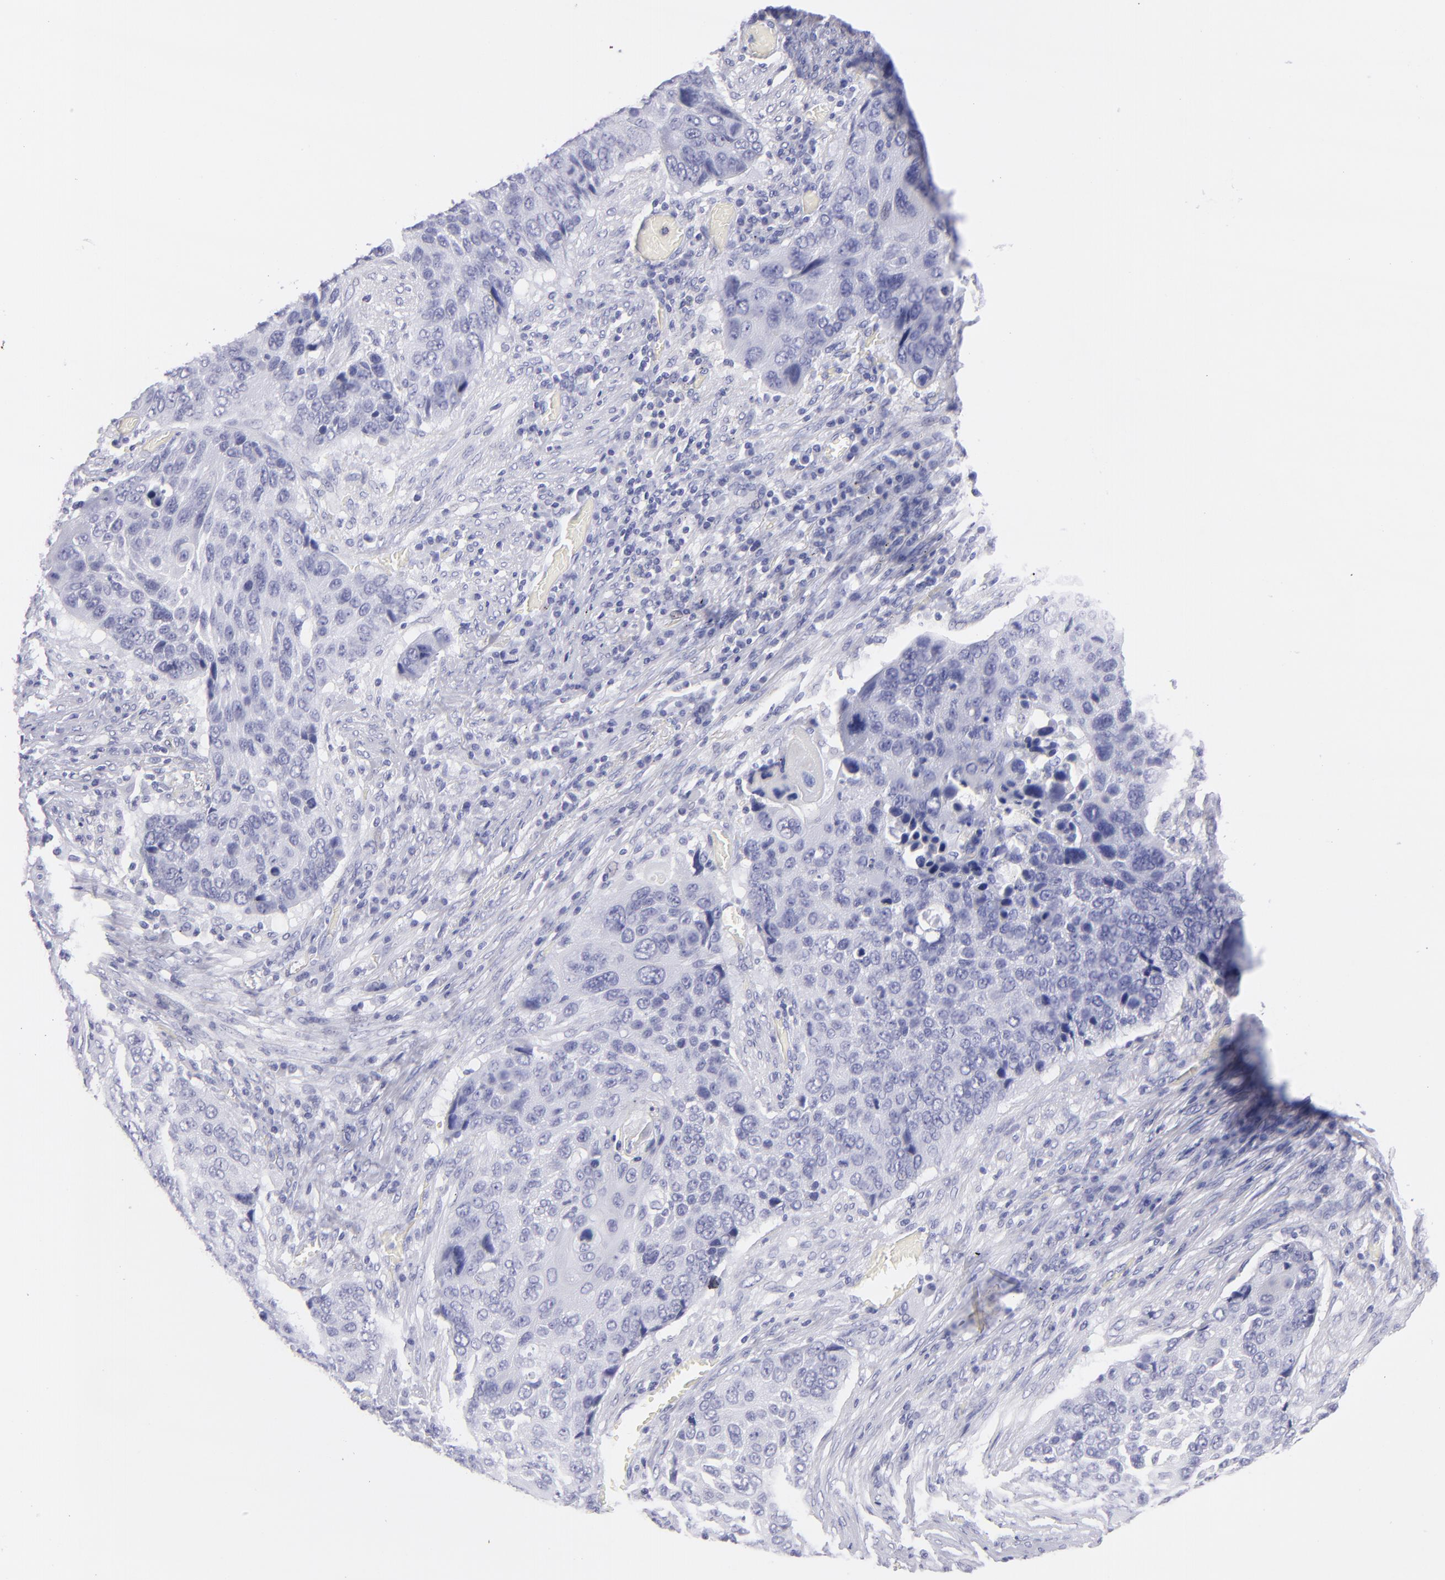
{"staining": {"intensity": "negative", "quantity": "none", "location": "none"}, "tissue": "lung cancer", "cell_type": "Tumor cells", "image_type": "cancer", "snomed": [{"axis": "morphology", "description": "Squamous cell carcinoma, NOS"}, {"axis": "topography", "description": "Lung"}], "caption": "A micrograph of lung squamous cell carcinoma stained for a protein displays no brown staining in tumor cells.", "gene": "PRPH", "patient": {"sex": "male", "age": 68}}